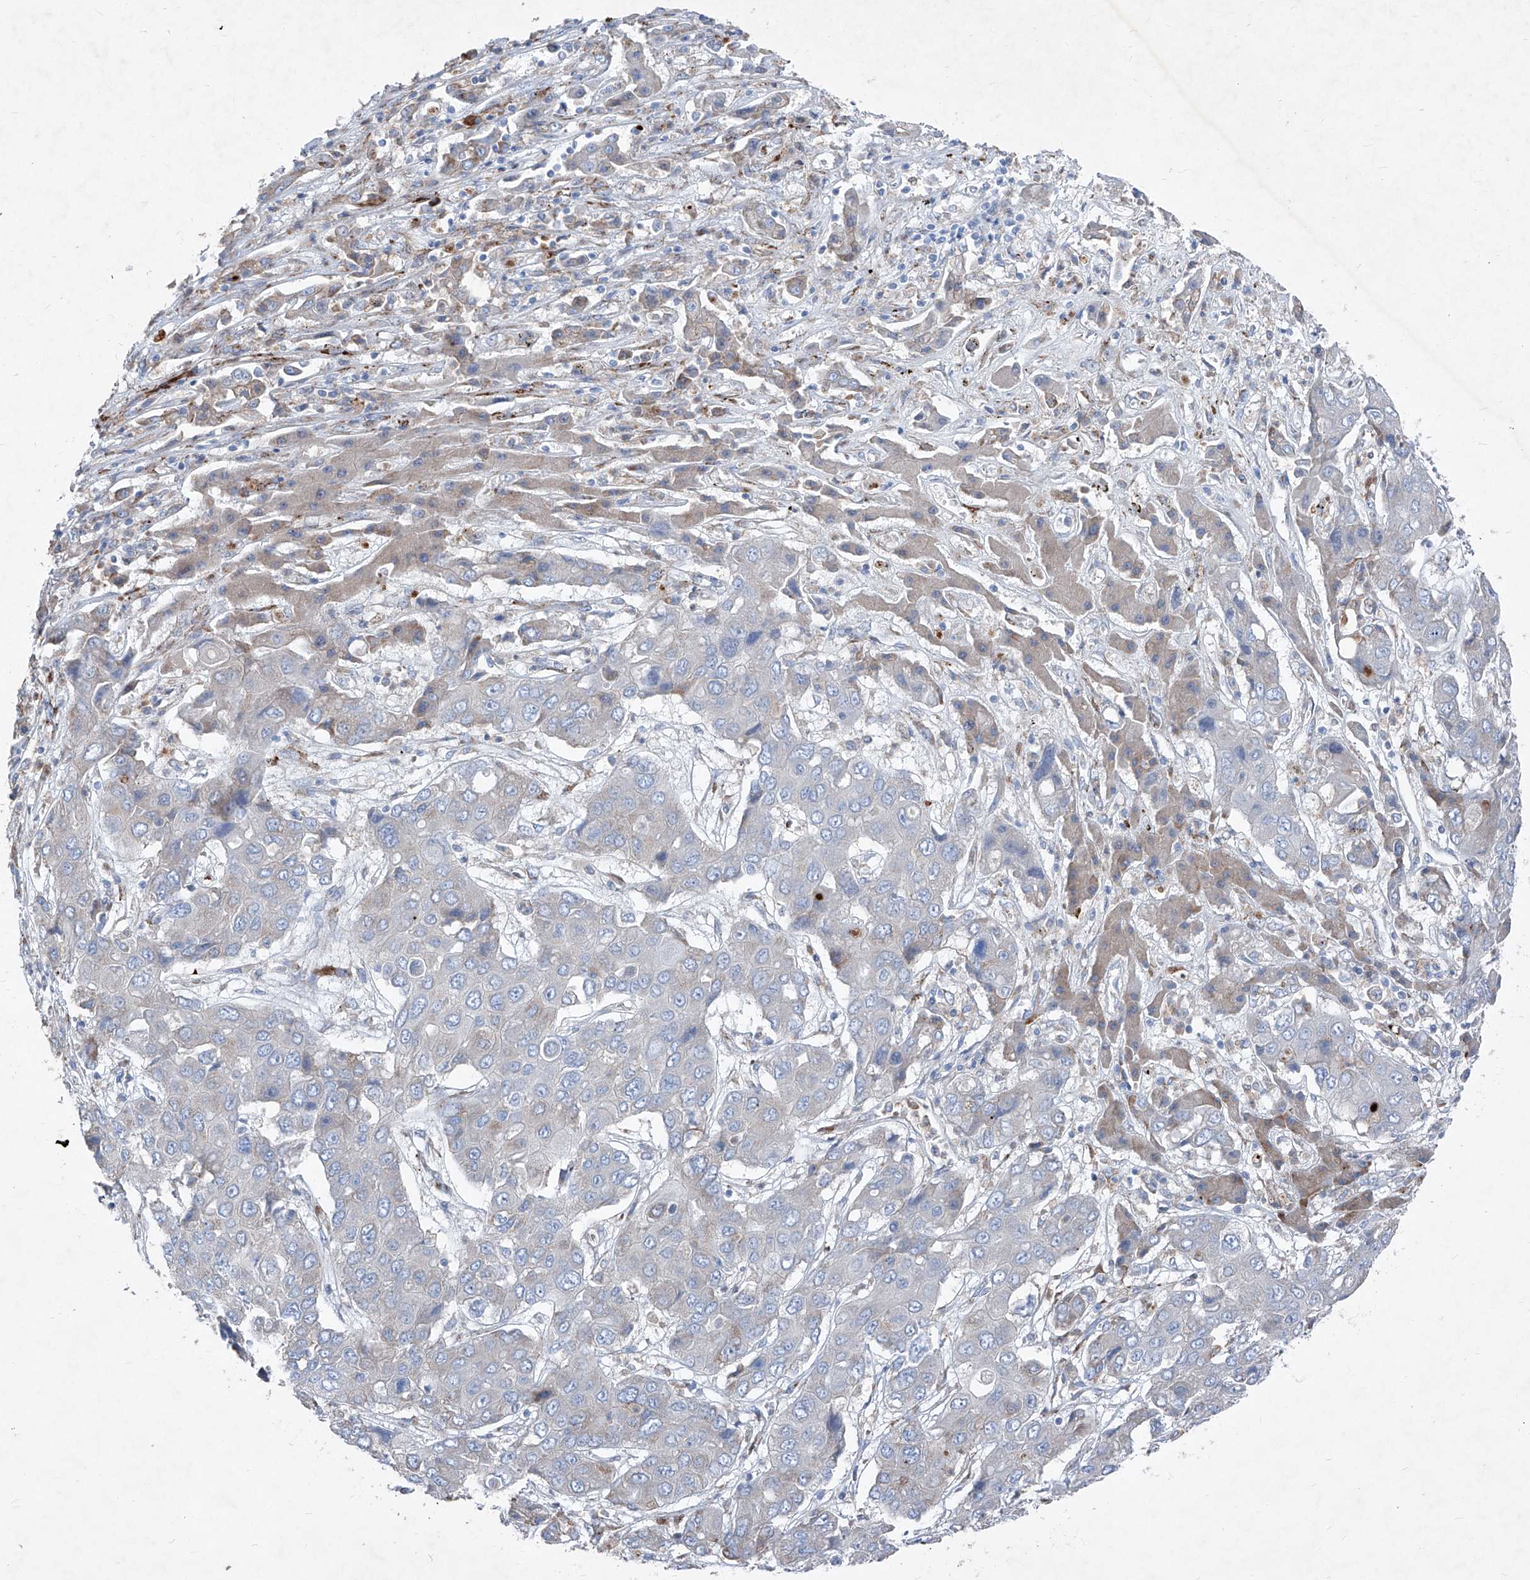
{"staining": {"intensity": "moderate", "quantity": "<25%", "location": "cytoplasmic/membranous"}, "tissue": "liver cancer", "cell_type": "Tumor cells", "image_type": "cancer", "snomed": [{"axis": "morphology", "description": "Cholangiocarcinoma"}, {"axis": "topography", "description": "Liver"}], "caption": "A low amount of moderate cytoplasmic/membranous expression is identified in approximately <25% of tumor cells in liver cancer tissue.", "gene": "IFI27", "patient": {"sex": "male", "age": 67}}